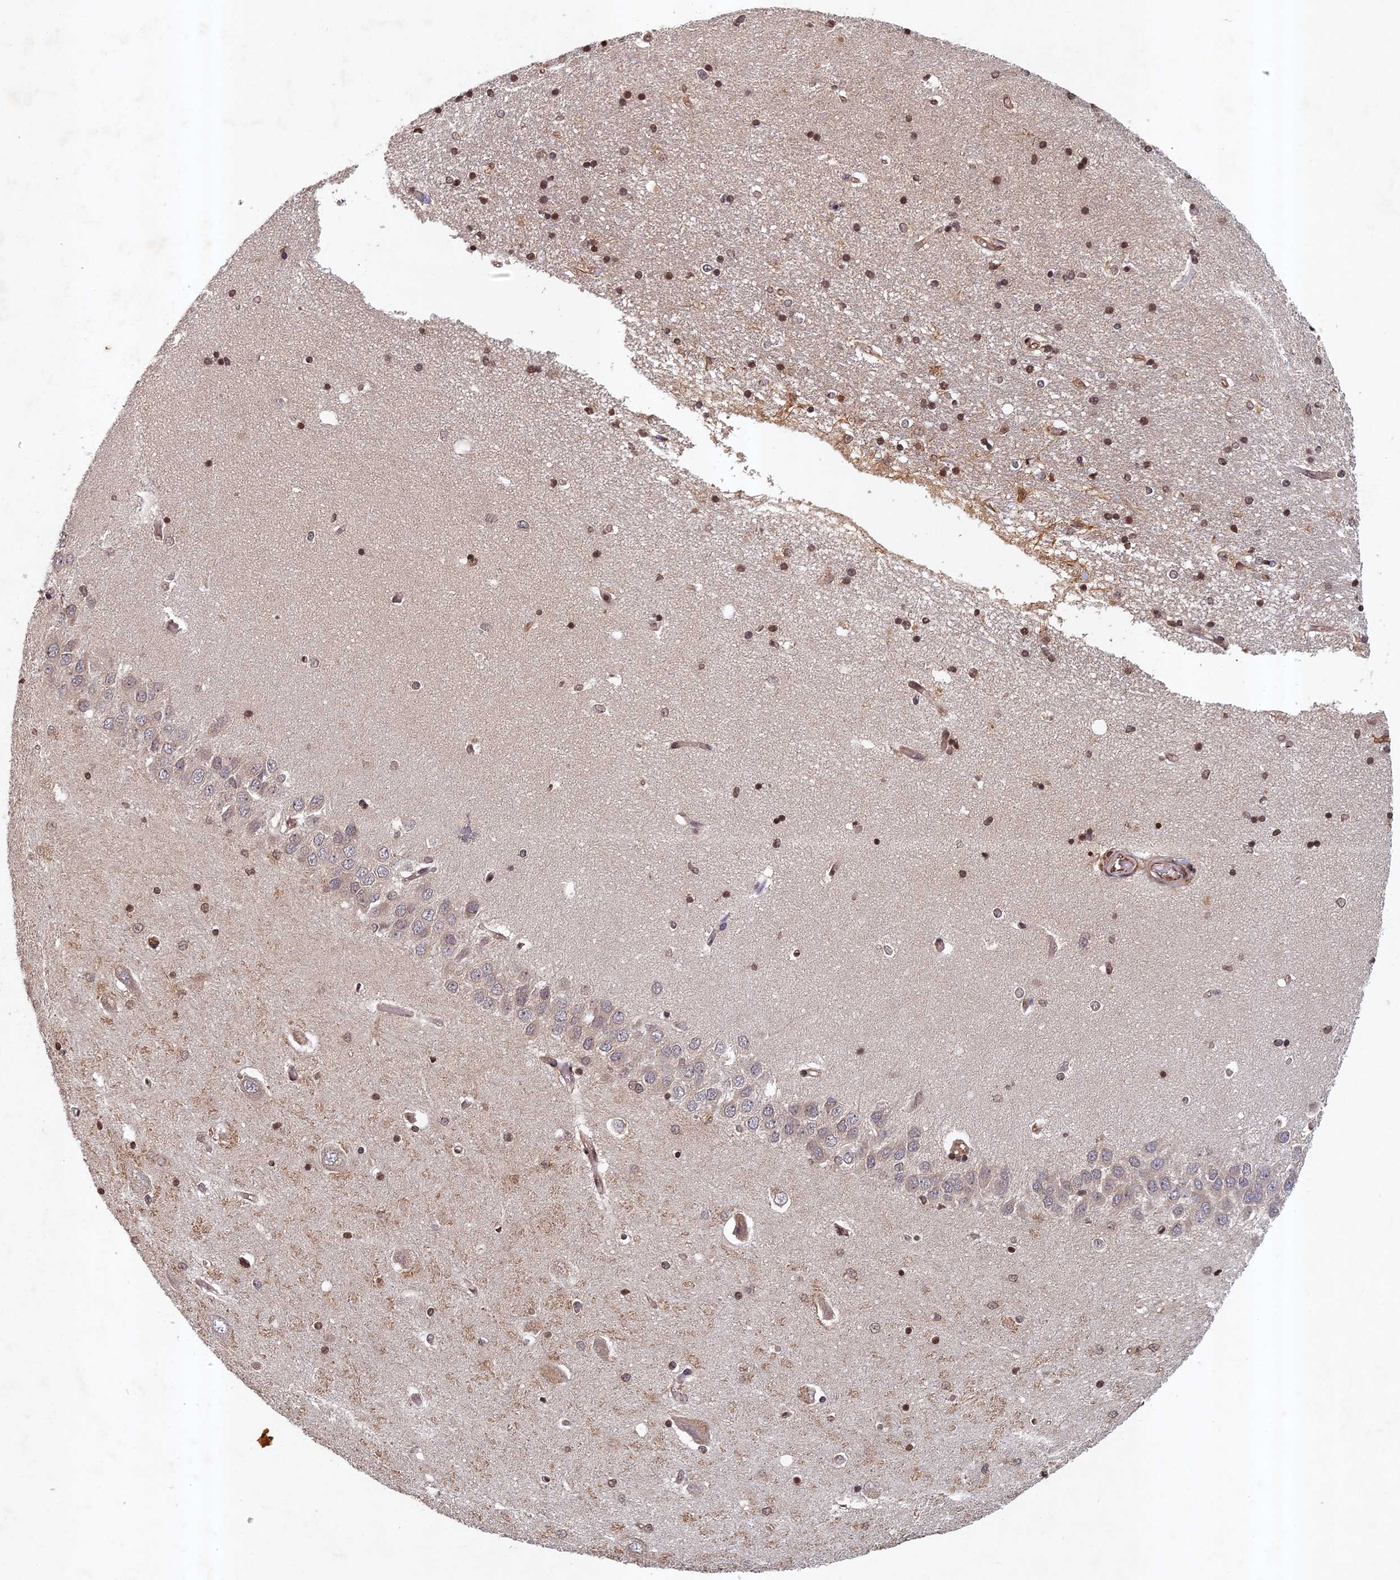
{"staining": {"intensity": "moderate", "quantity": "25%-75%", "location": "cytoplasmic/membranous,nuclear"}, "tissue": "hippocampus", "cell_type": "Glial cells", "image_type": "normal", "snomed": [{"axis": "morphology", "description": "Normal tissue, NOS"}, {"axis": "topography", "description": "Hippocampus"}], "caption": "A medium amount of moderate cytoplasmic/membranous,nuclear expression is appreciated in approximately 25%-75% of glial cells in unremarkable hippocampus.", "gene": "ABCB10", "patient": {"sex": "male", "age": 45}}